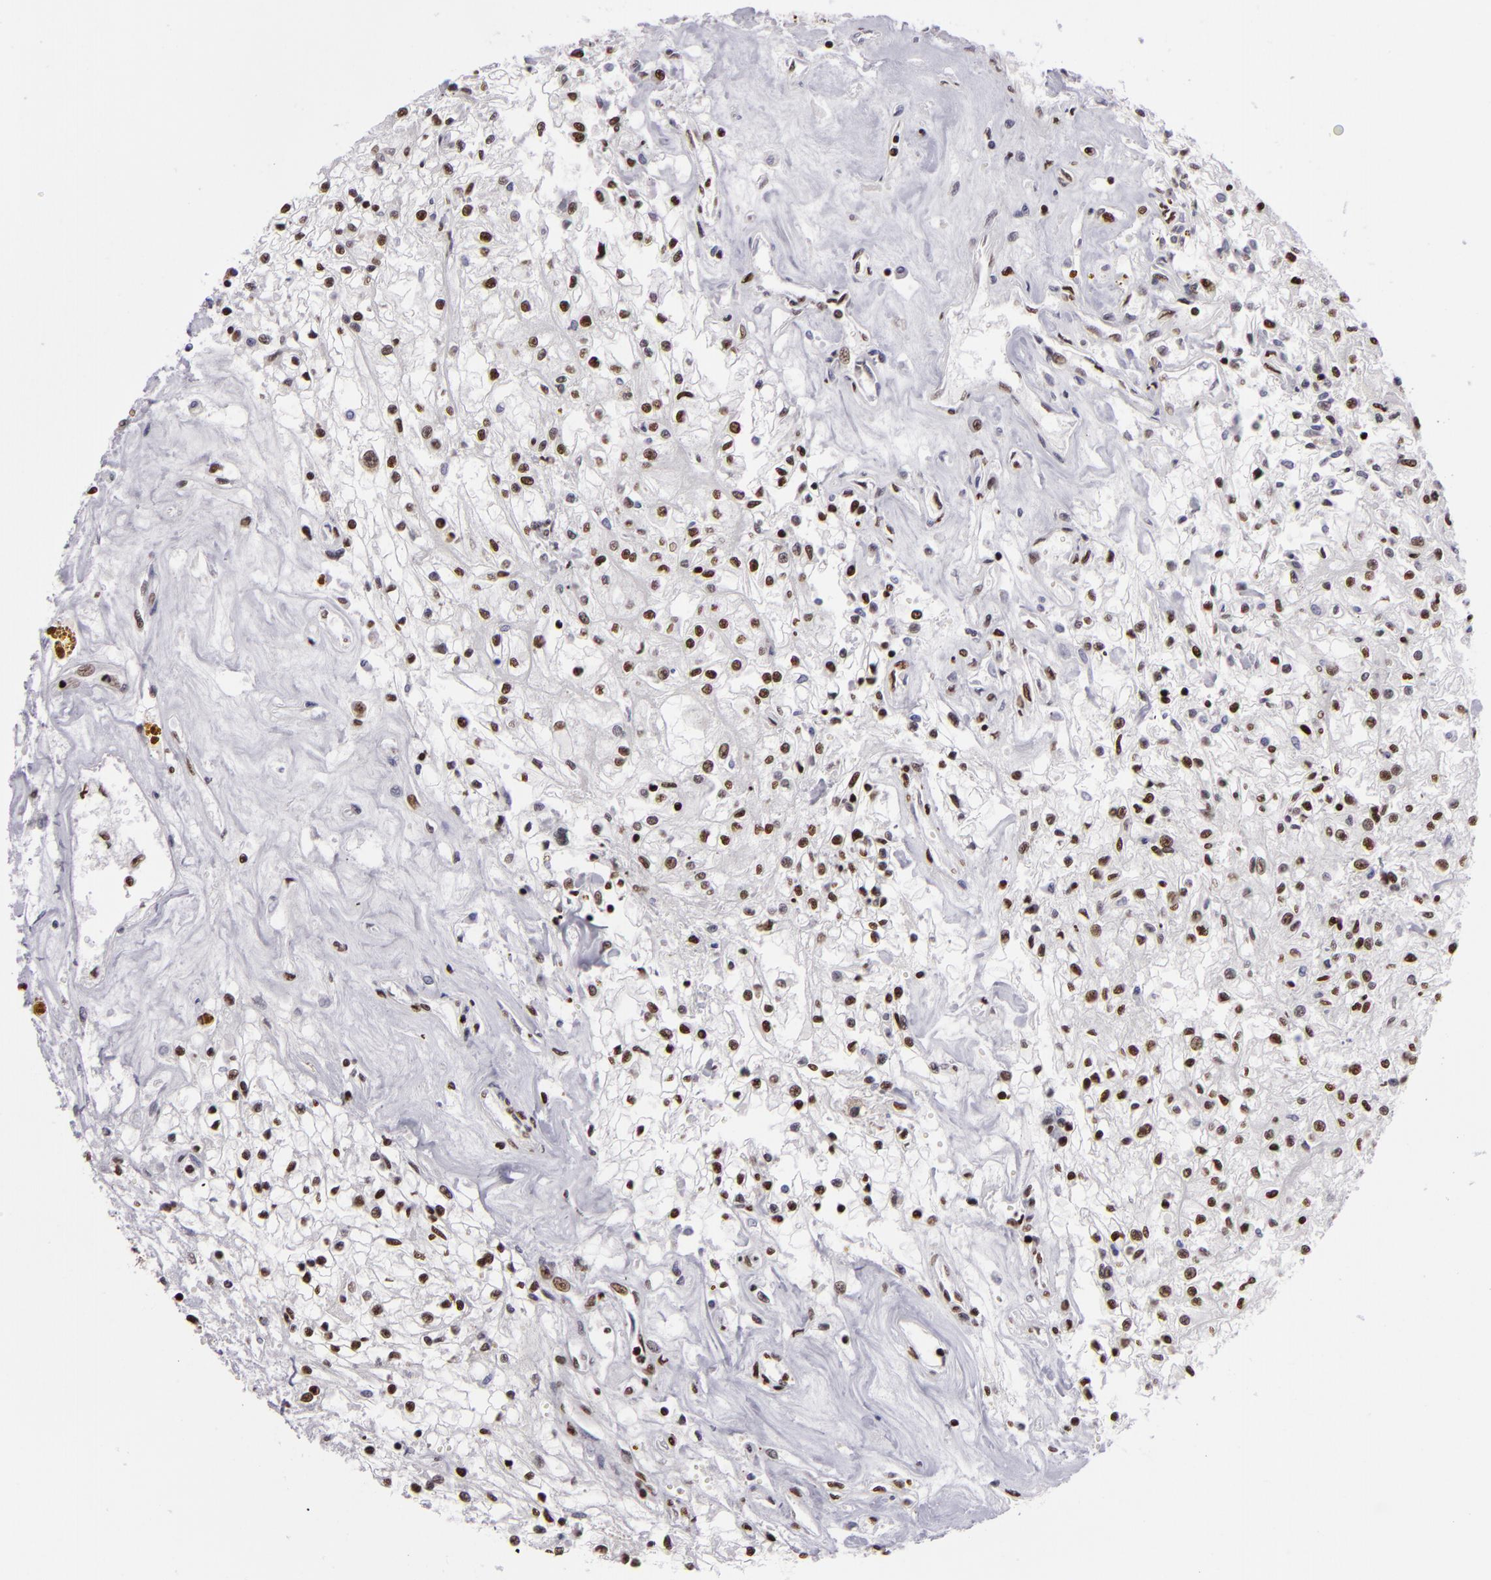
{"staining": {"intensity": "moderate", "quantity": "25%-75%", "location": "nuclear"}, "tissue": "renal cancer", "cell_type": "Tumor cells", "image_type": "cancer", "snomed": [{"axis": "morphology", "description": "Adenocarcinoma, NOS"}, {"axis": "topography", "description": "Kidney"}], "caption": "IHC of human adenocarcinoma (renal) exhibits medium levels of moderate nuclear staining in approximately 25%-75% of tumor cells.", "gene": "SAFB", "patient": {"sex": "male", "age": 78}}